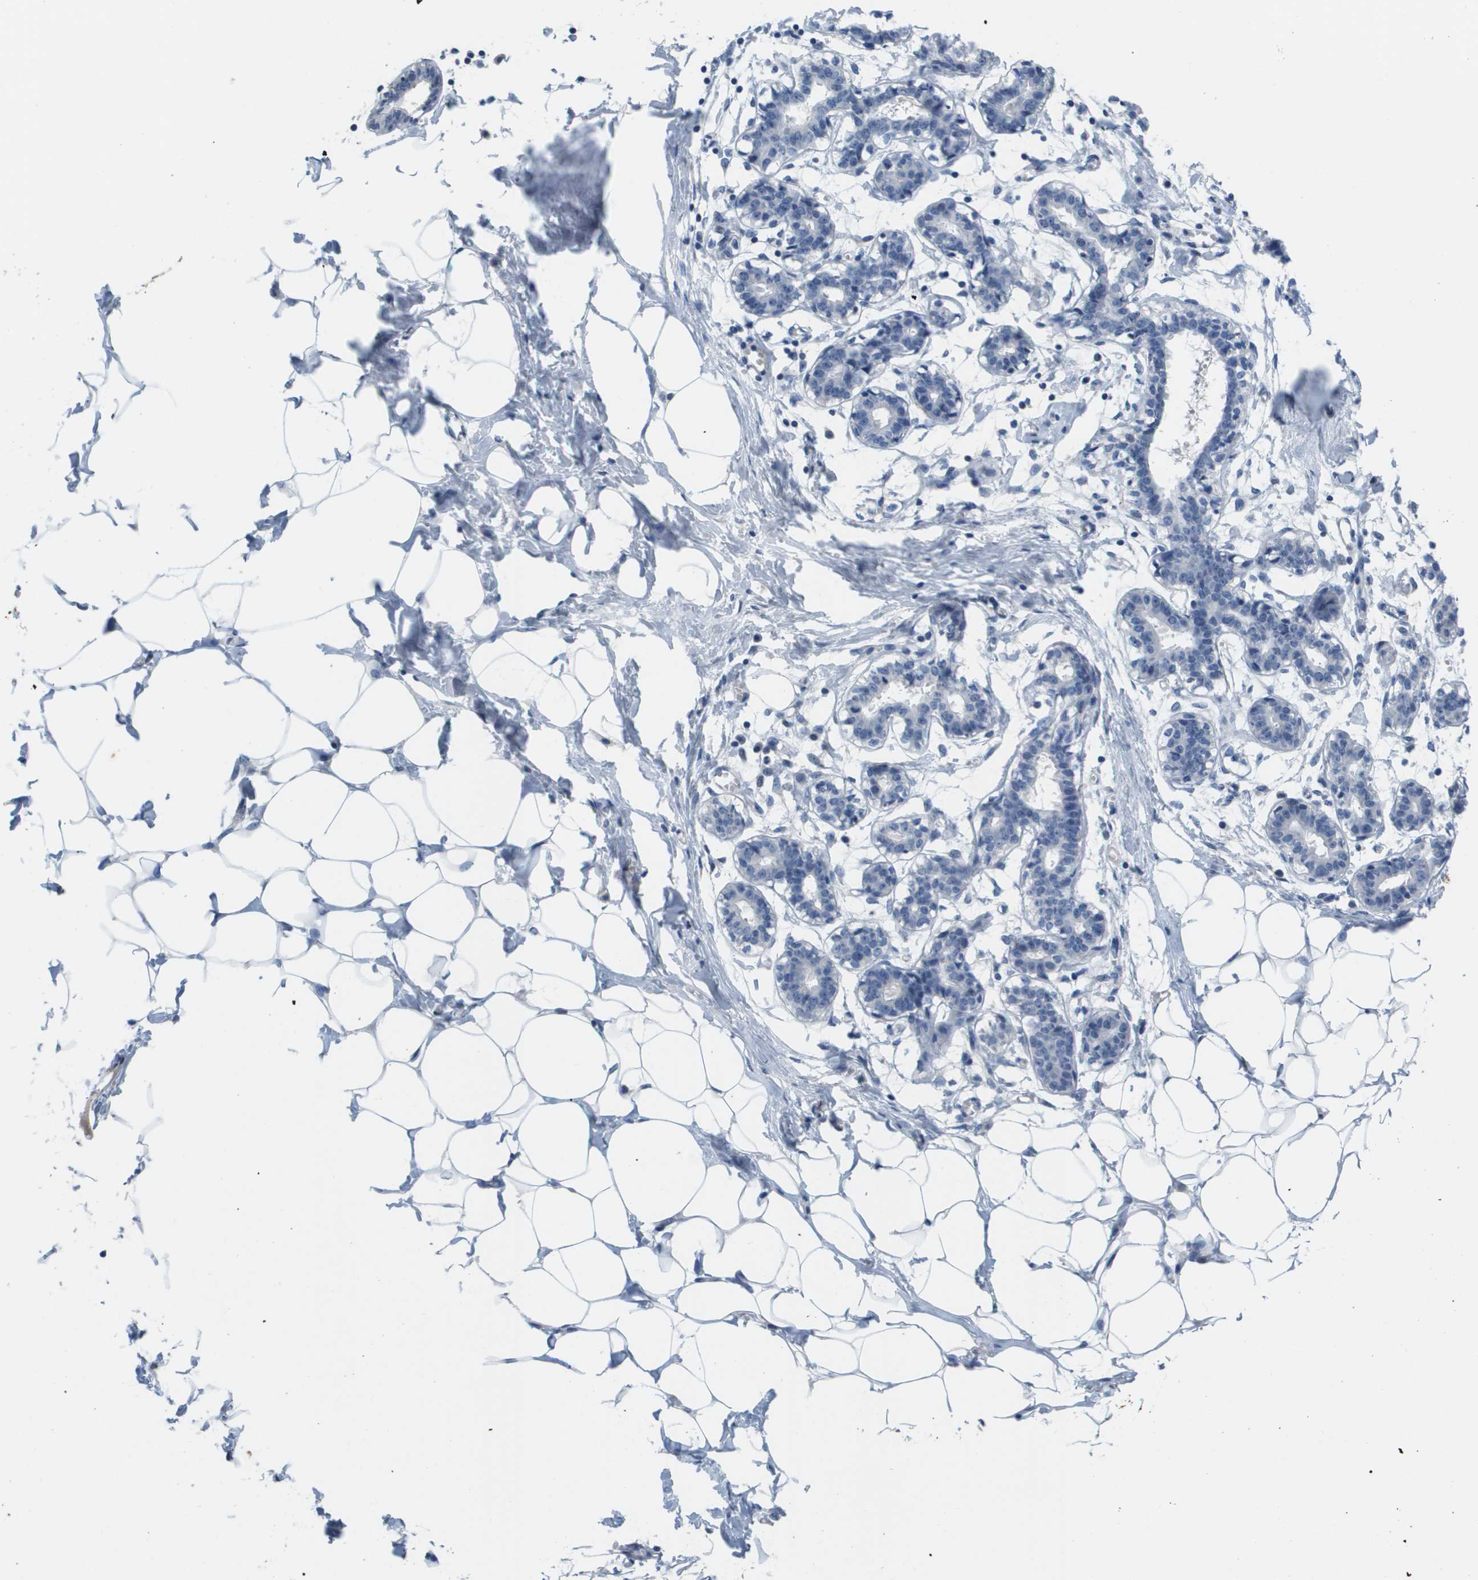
{"staining": {"intensity": "negative", "quantity": "none", "location": "none"}, "tissue": "breast", "cell_type": "Adipocytes", "image_type": "normal", "snomed": [{"axis": "morphology", "description": "Normal tissue, NOS"}, {"axis": "topography", "description": "Breast"}], "caption": "Immunohistochemistry (IHC) image of benign human breast stained for a protein (brown), which reveals no staining in adipocytes.", "gene": "CAPN11", "patient": {"sex": "female", "age": 27}}